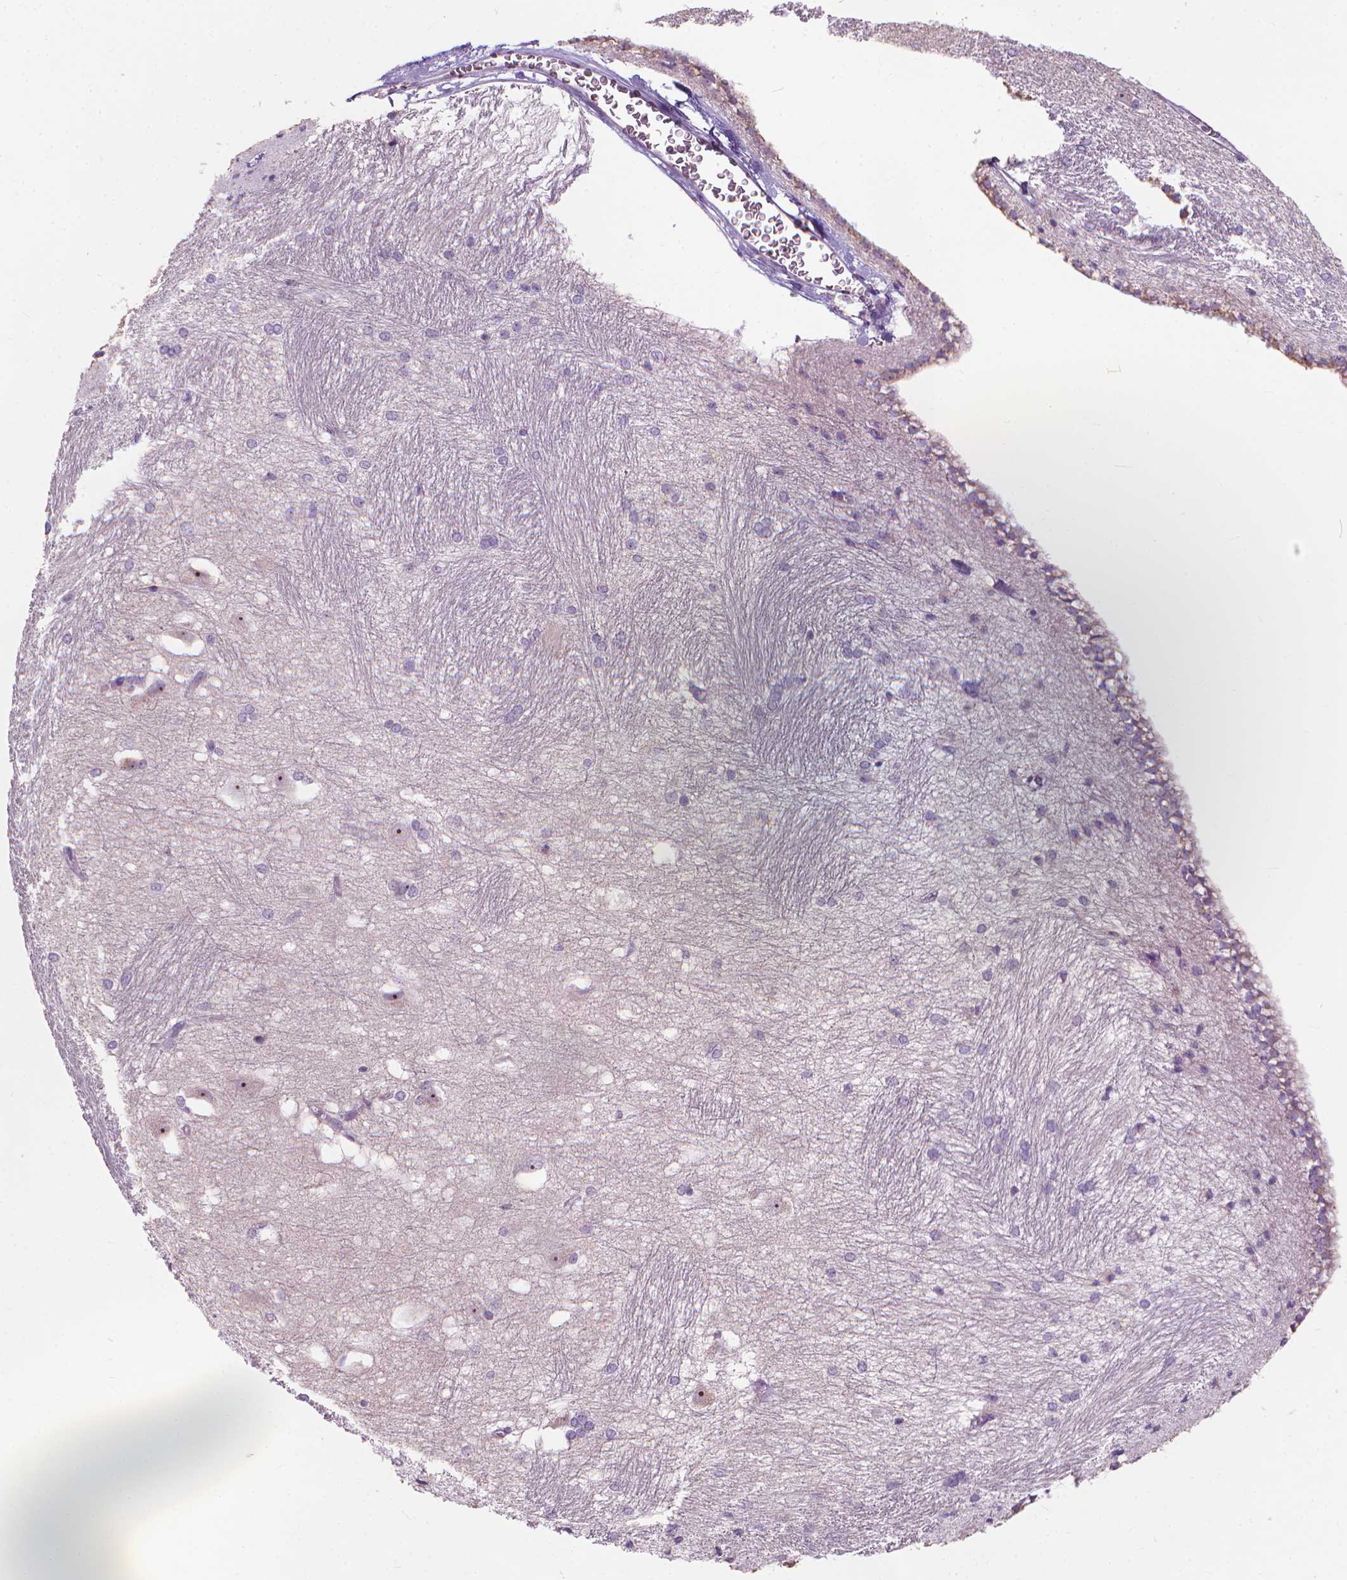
{"staining": {"intensity": "negative", "quantity": "none", "location": "none"}, "tissue": "hippocampus", "cell_type": "Glial cells", "image_type": "normal", "snomed": [{"axis": "morphology", "description": "Normal tissue, NOS"}, {"axis": "topography", "description": "Cerebral cortex"}, {"axis": "topography", "description": "Hippocampus"}], "caption": "Immunohistochemistry (IHC) histopathology image of benign hippocampus stained for a protein (brown), which exhibits no positivity in glial cells. (Brightfield microscopy of DAB immunohistochemistry at high magnification).", "gene": "GPRC5A", "patient": {"sex": "female", "age": 19}}